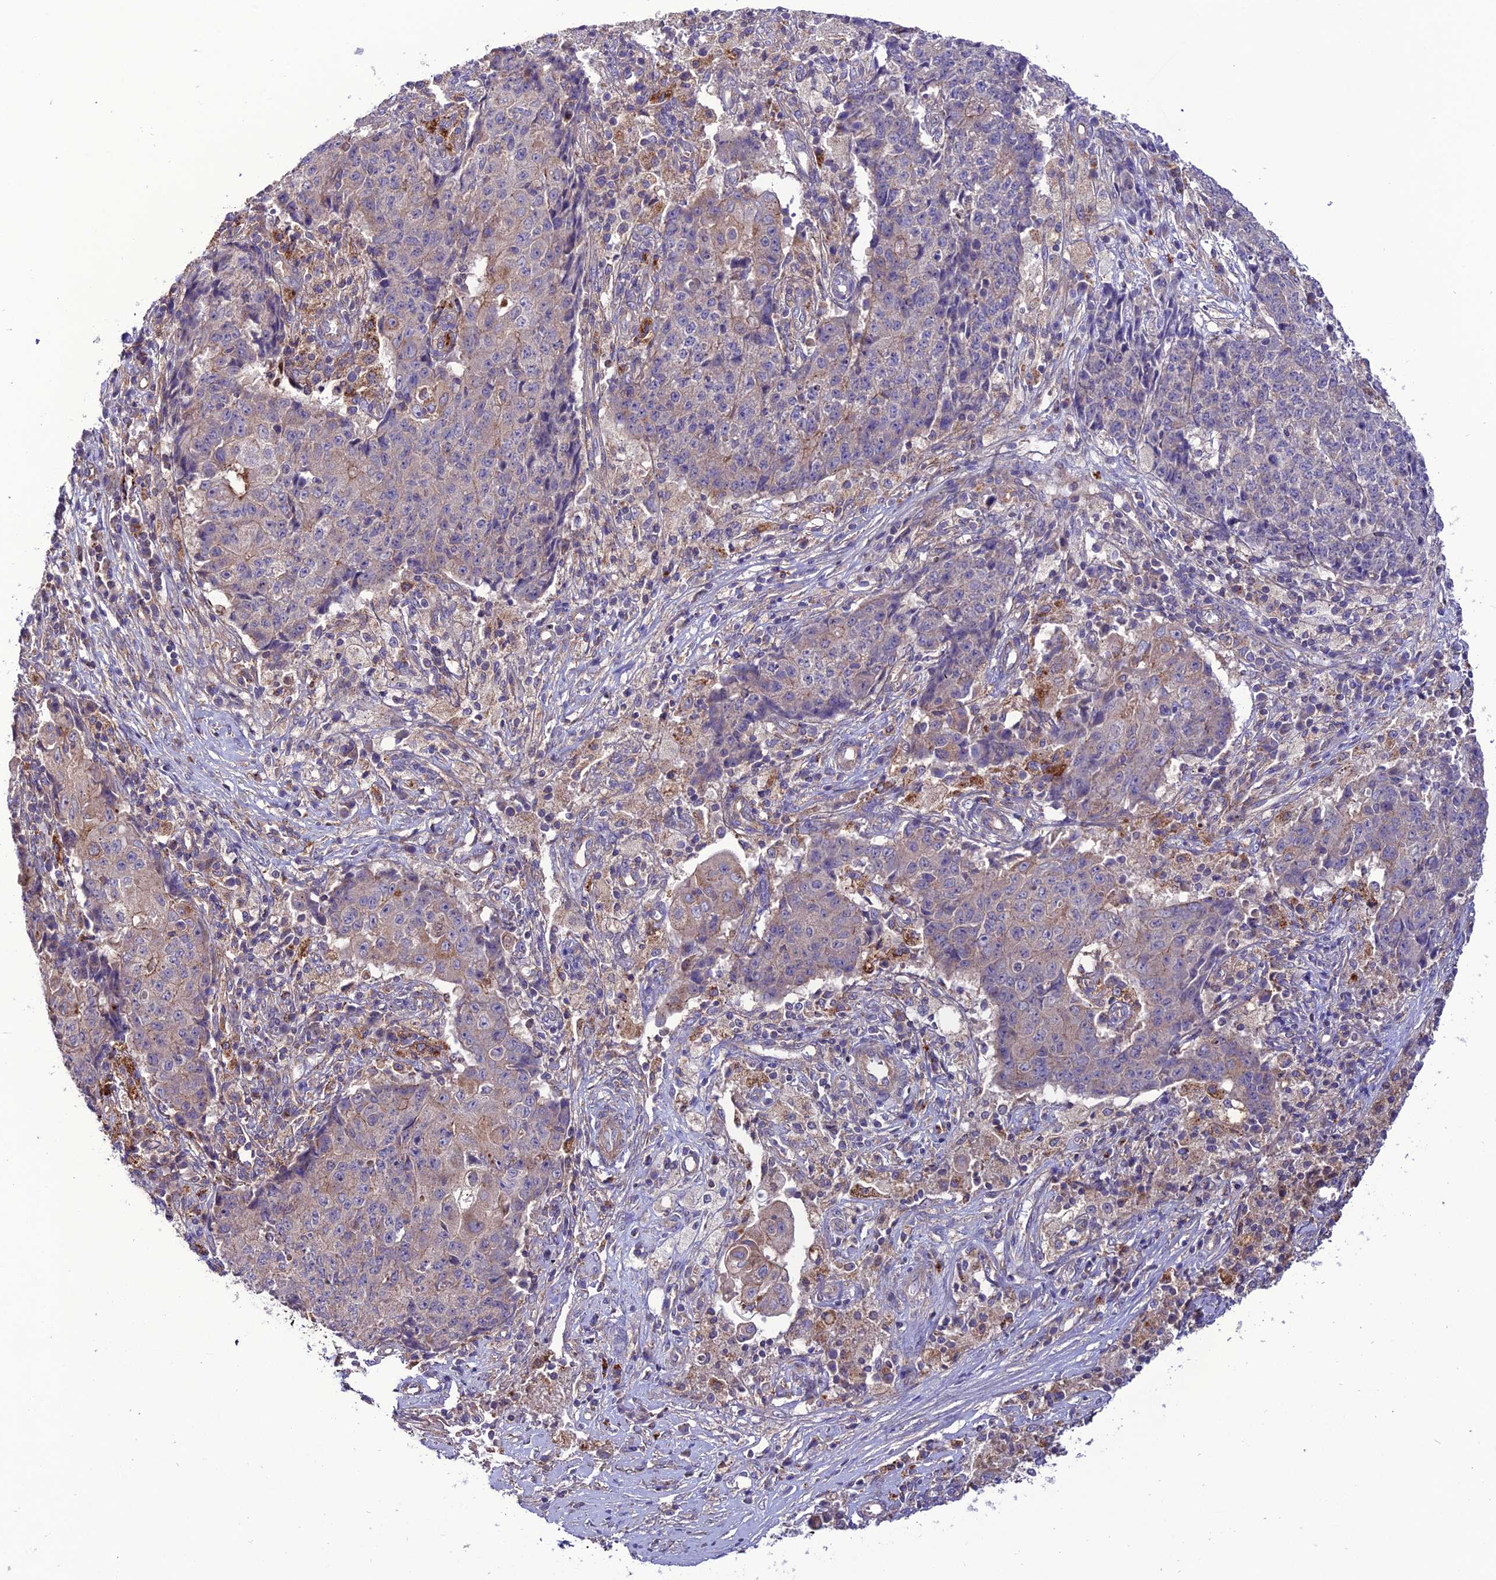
{"staining": {"intensity": "negative", "quantity": "none", "location": "none"}, "tissue": "ovarian cancer", "cell_type": "Tumor cells", "image_type": "cancer", "snomed": [{"axis": "morphology", "description": "Carcinoma, endometroid"}, {"axis": "topography", "description": "Ovary"}], "caption": "Micrograph shows no significant protein positivity in tumor cells of ovarian cancer (endometroid carcinoma).", "gene": "PPIL3", "patient": {"sex": "female", "age": 42}}